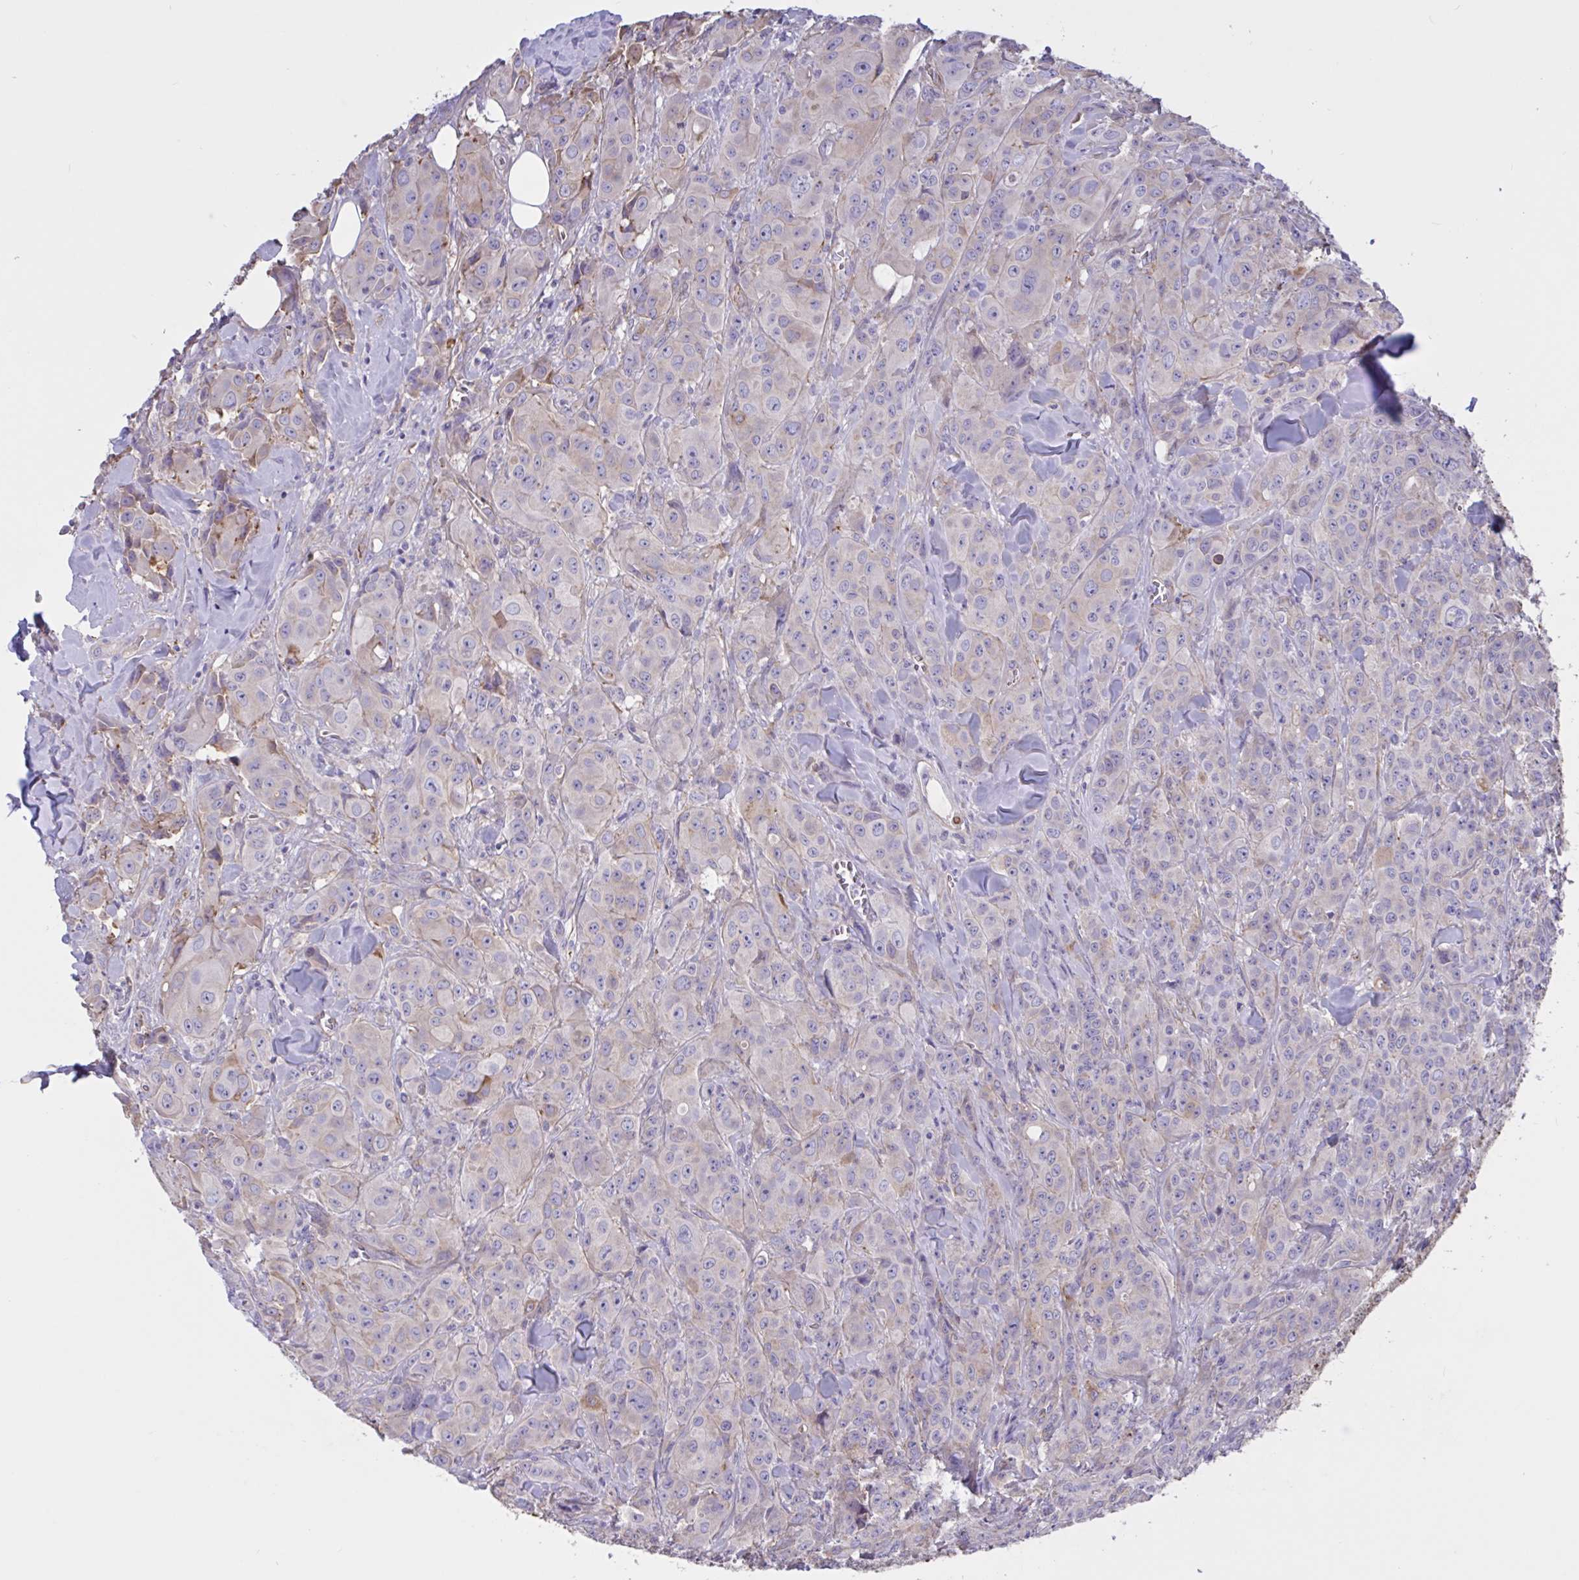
{"staining": {"intensity": "weak", "quantity": "<25%", "location": "cytoplasmic/membranous"}, "tissue": "breast cancer", "cell_type": "Tumor cells", "image_type": "cancer", "snomed": [{"axis": "morphology", "description": "Normal tissue, NOS"}, {"axis": "morphology", "description": "Duct carcinoma"}, {"axis": "topography", "description": "Breast"}], "caption": "DAB immunohistochemical staining of human breast cancer exhibits no significant staining in tumor cells. (DAB immunohistochemistry (IHC) visualized using brightfield microscopy, high magnification).", "gene": "SLC66A1", "patient": {"sex": "female", "age": 43}}